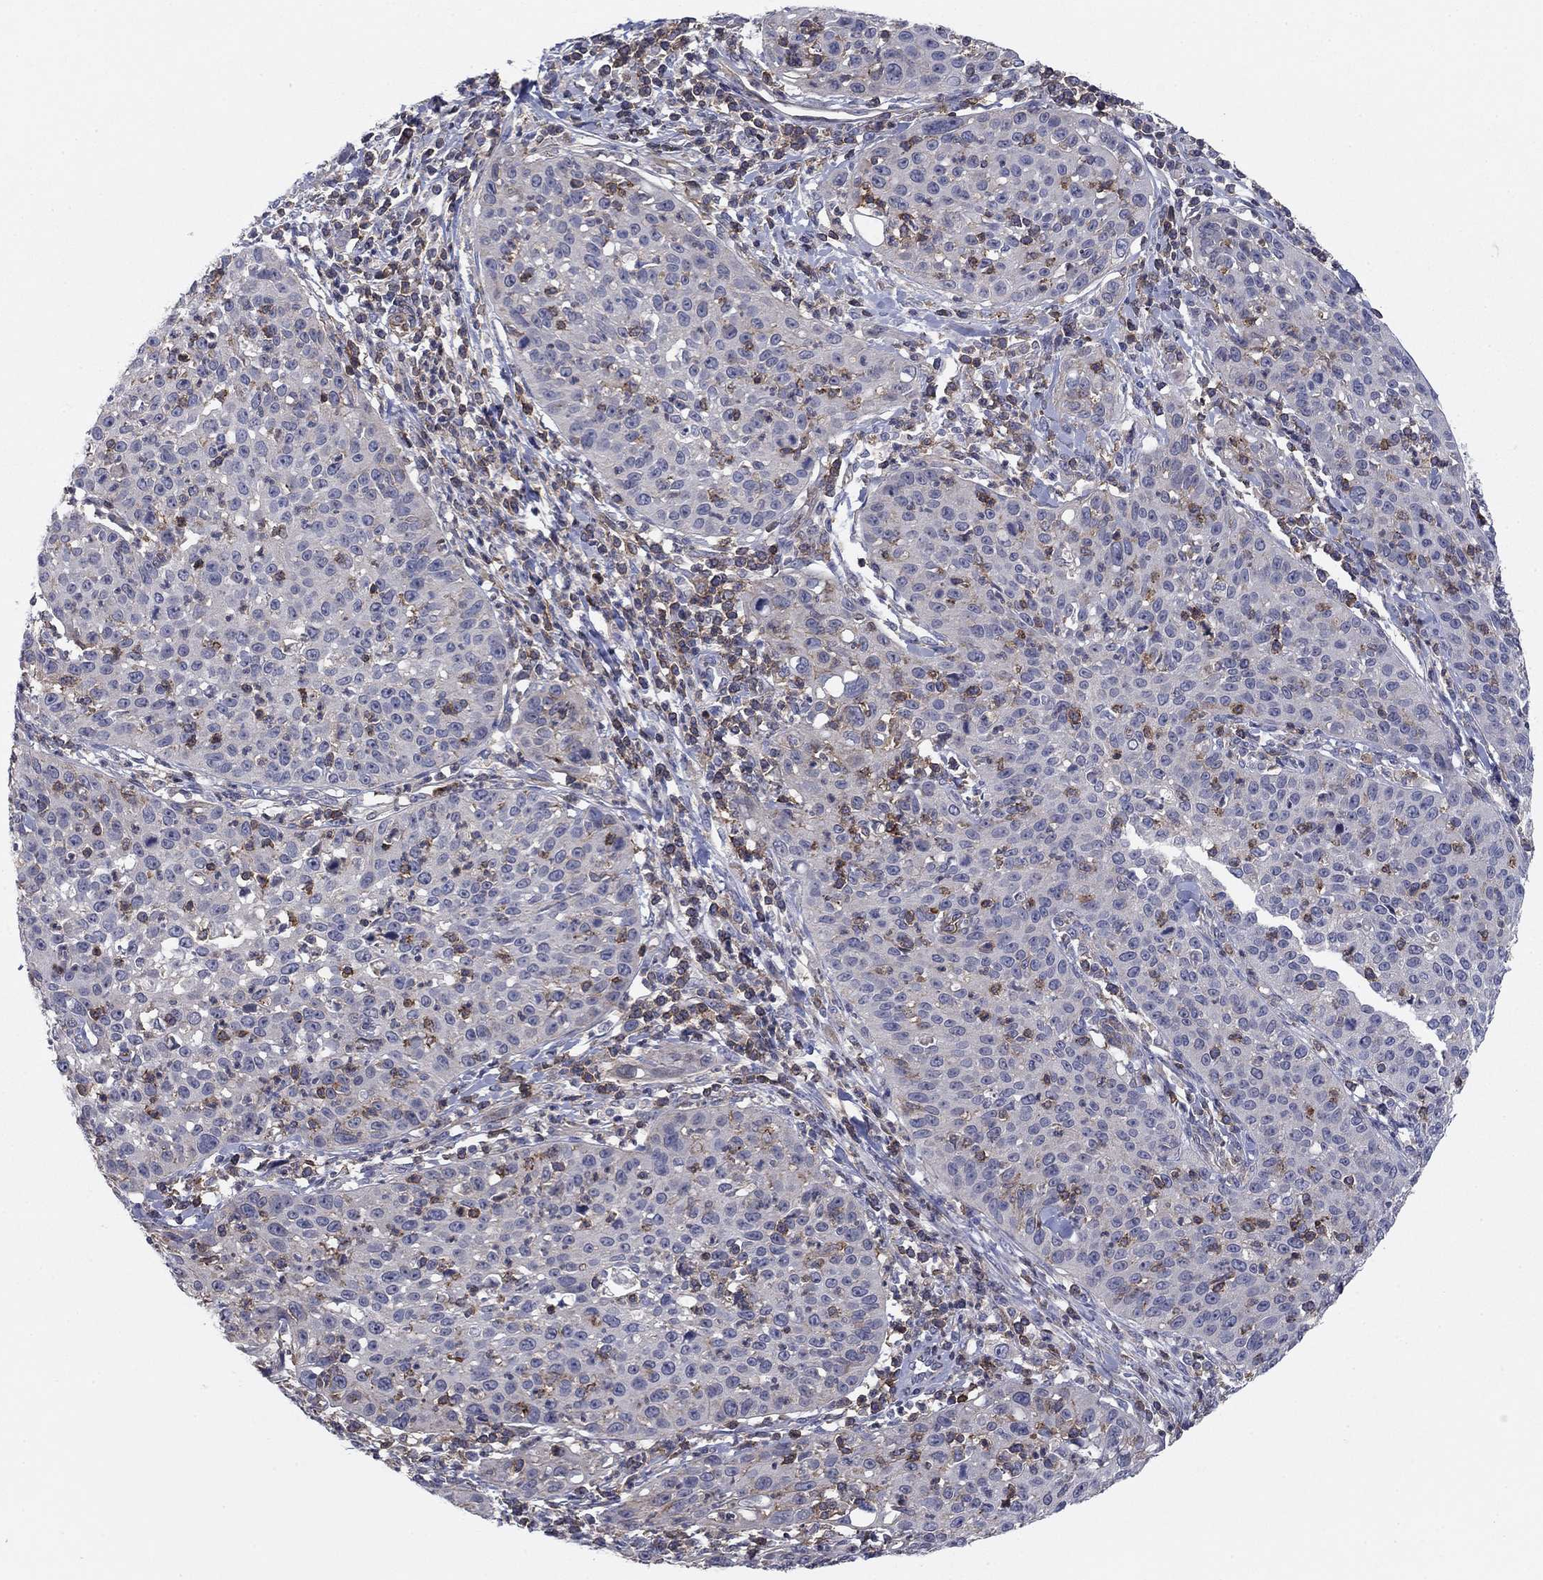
{"staining": {"intensity": "negative", "quantity": "none", "location": "none"}, "tissue": "cervical cancer", "cell_type": "Tumor cells", "image_type": "cancer", "snomed": [{"axis": "morphology", "description": "Squamous cell carcinoma, NOS"}, {"axis": "topography", "description": "Cervix"}], "caption": "IHC photomicrograph of human cervical cancer (squamous cell carcinoma) stained for a protein (brown), which displays no staining in tumor cells. (Immunohistochemistry, brightfield microscopy, high magnification).", "gene": "PSD4", "patient": {"sex": "female", "age": 26}}